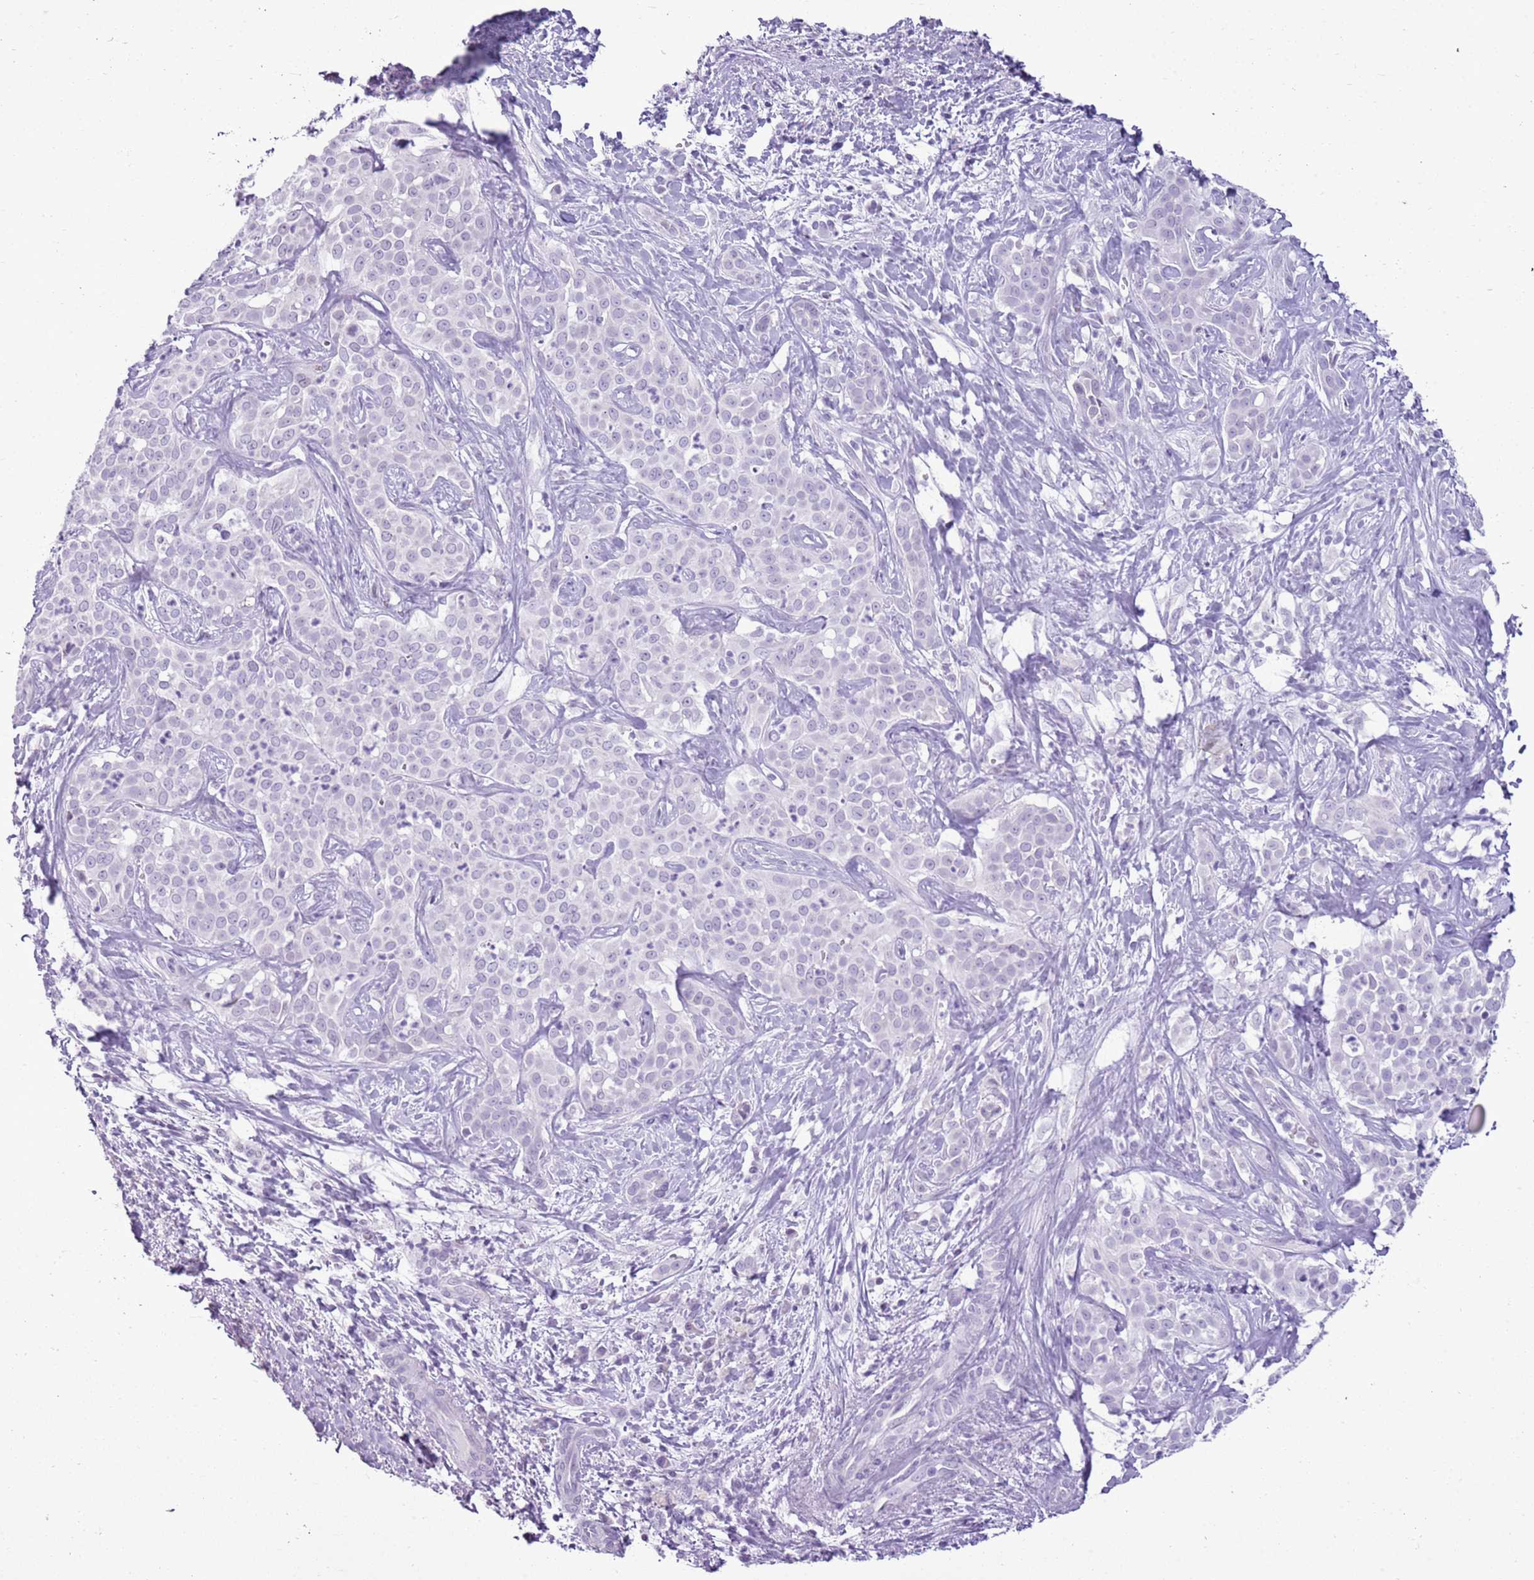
{"staining": {"intensity": "negative", "quantity": "none", "location": "none"}, "tissue": "liver cancer", "cell_type": "Tumor cells", "image_type": "cancer", "snomed": [{"axis": "morphology", "description": "Cholangiocarcinoma"}, {"axis": "topography", "description": "Liver"}], "caption": "IHC image of neoplastic tissue: human liver cancer stained with DAB exhibits no significant protein expression in tumor cells. The staining was performed using DAB (3,3'-diaminobenzidine) to visualize the protein expression in brown, while the nuclei were stained in blue with hematoxylin (Magnification: 20x).", "gene": "RPL3L", "patient": {"sex": "male", "age": 67}}